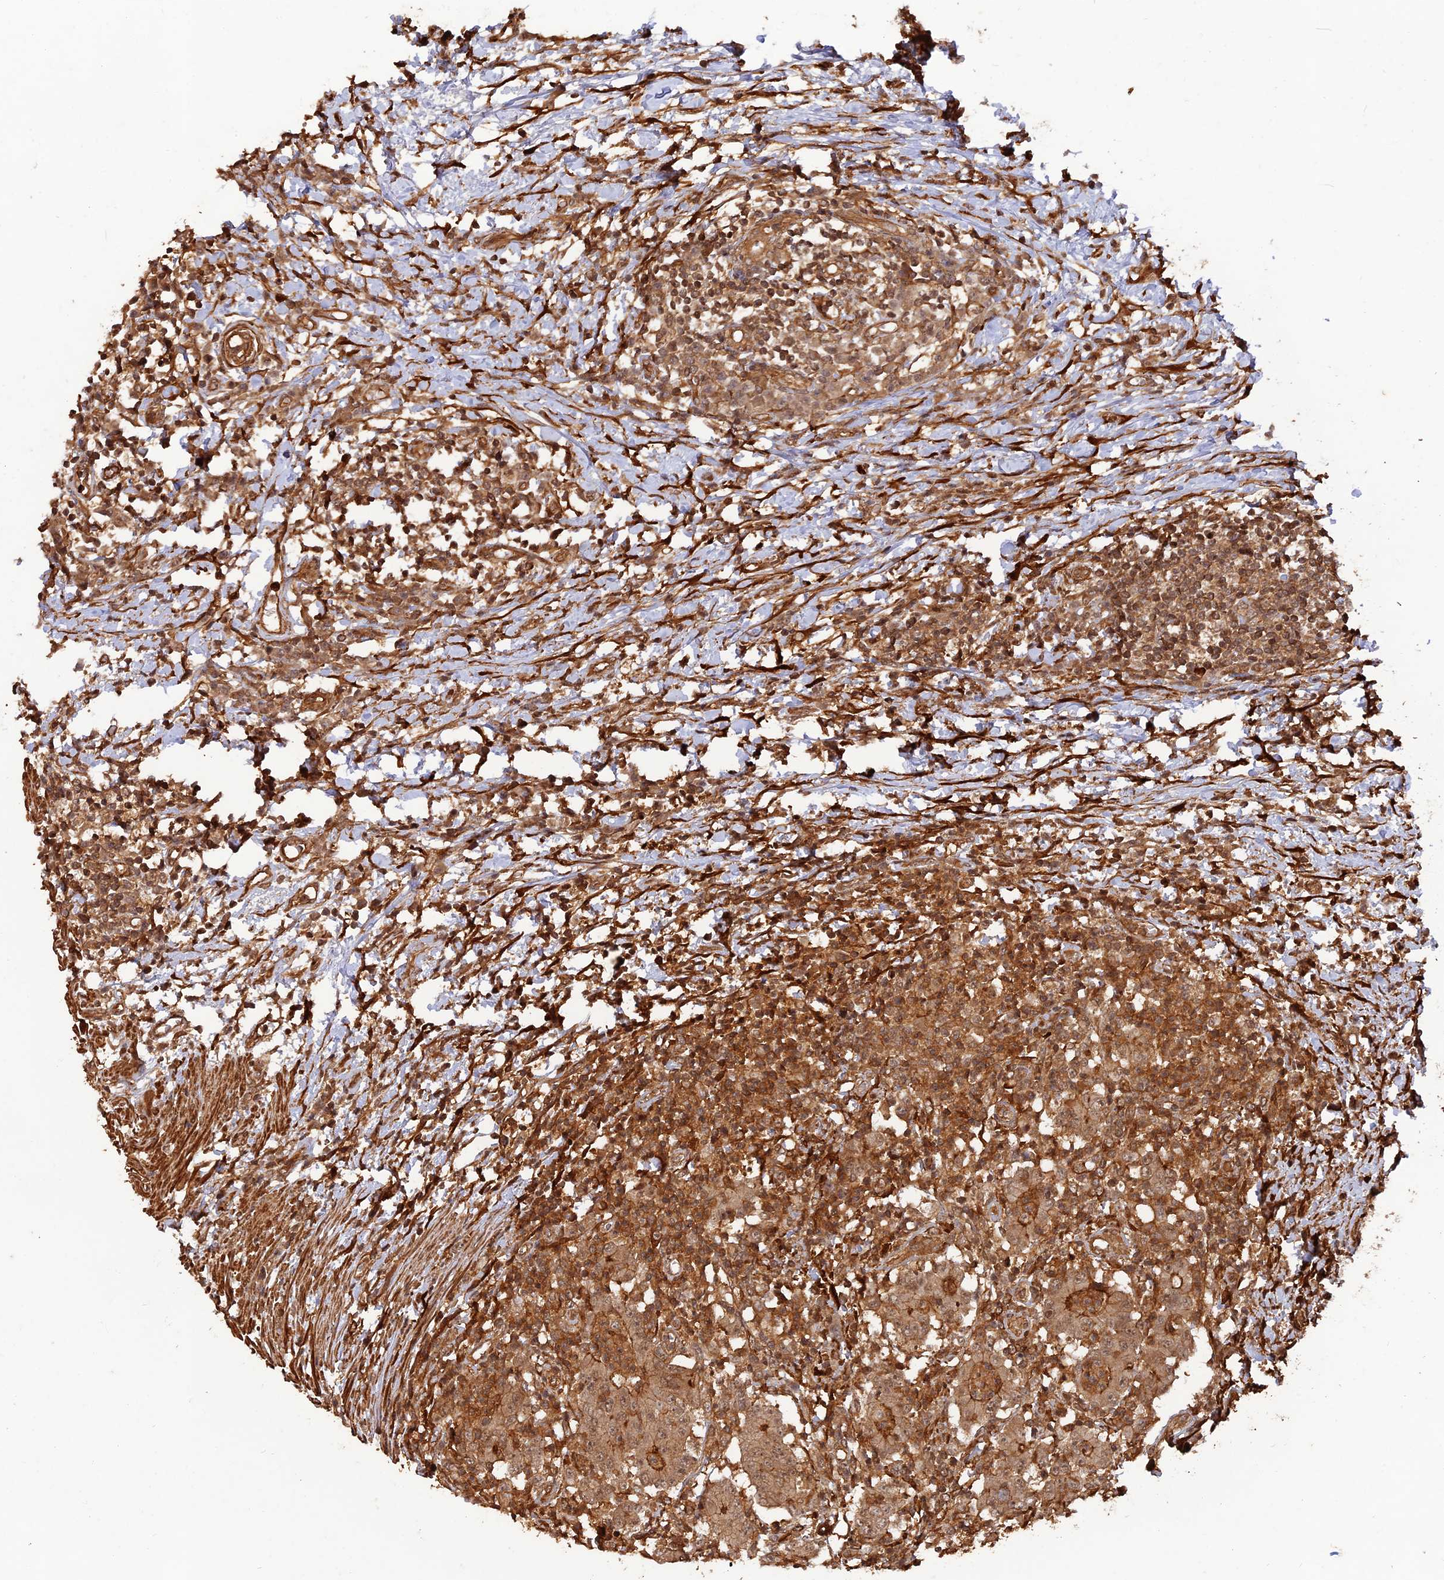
{"staining": {"intensity": "moderate", "quantity": ">75%", "location": "cytoplasmic/membranous"}, "tissue": "colorectal cancer", "cell_type": "Tumor cells", "image_type": "cancer", "snomed": [{"axis": "morphology", "description": "Adenocarcinoma, NOS"}, {"axis": "topography", "description": "Colon"}], "caption": "Human colorectal cancer stained with a protein marker displays moderate staining in tumor cells.", "gene": "CCDC174", "patient": {"sex": "male", "age": 83}}